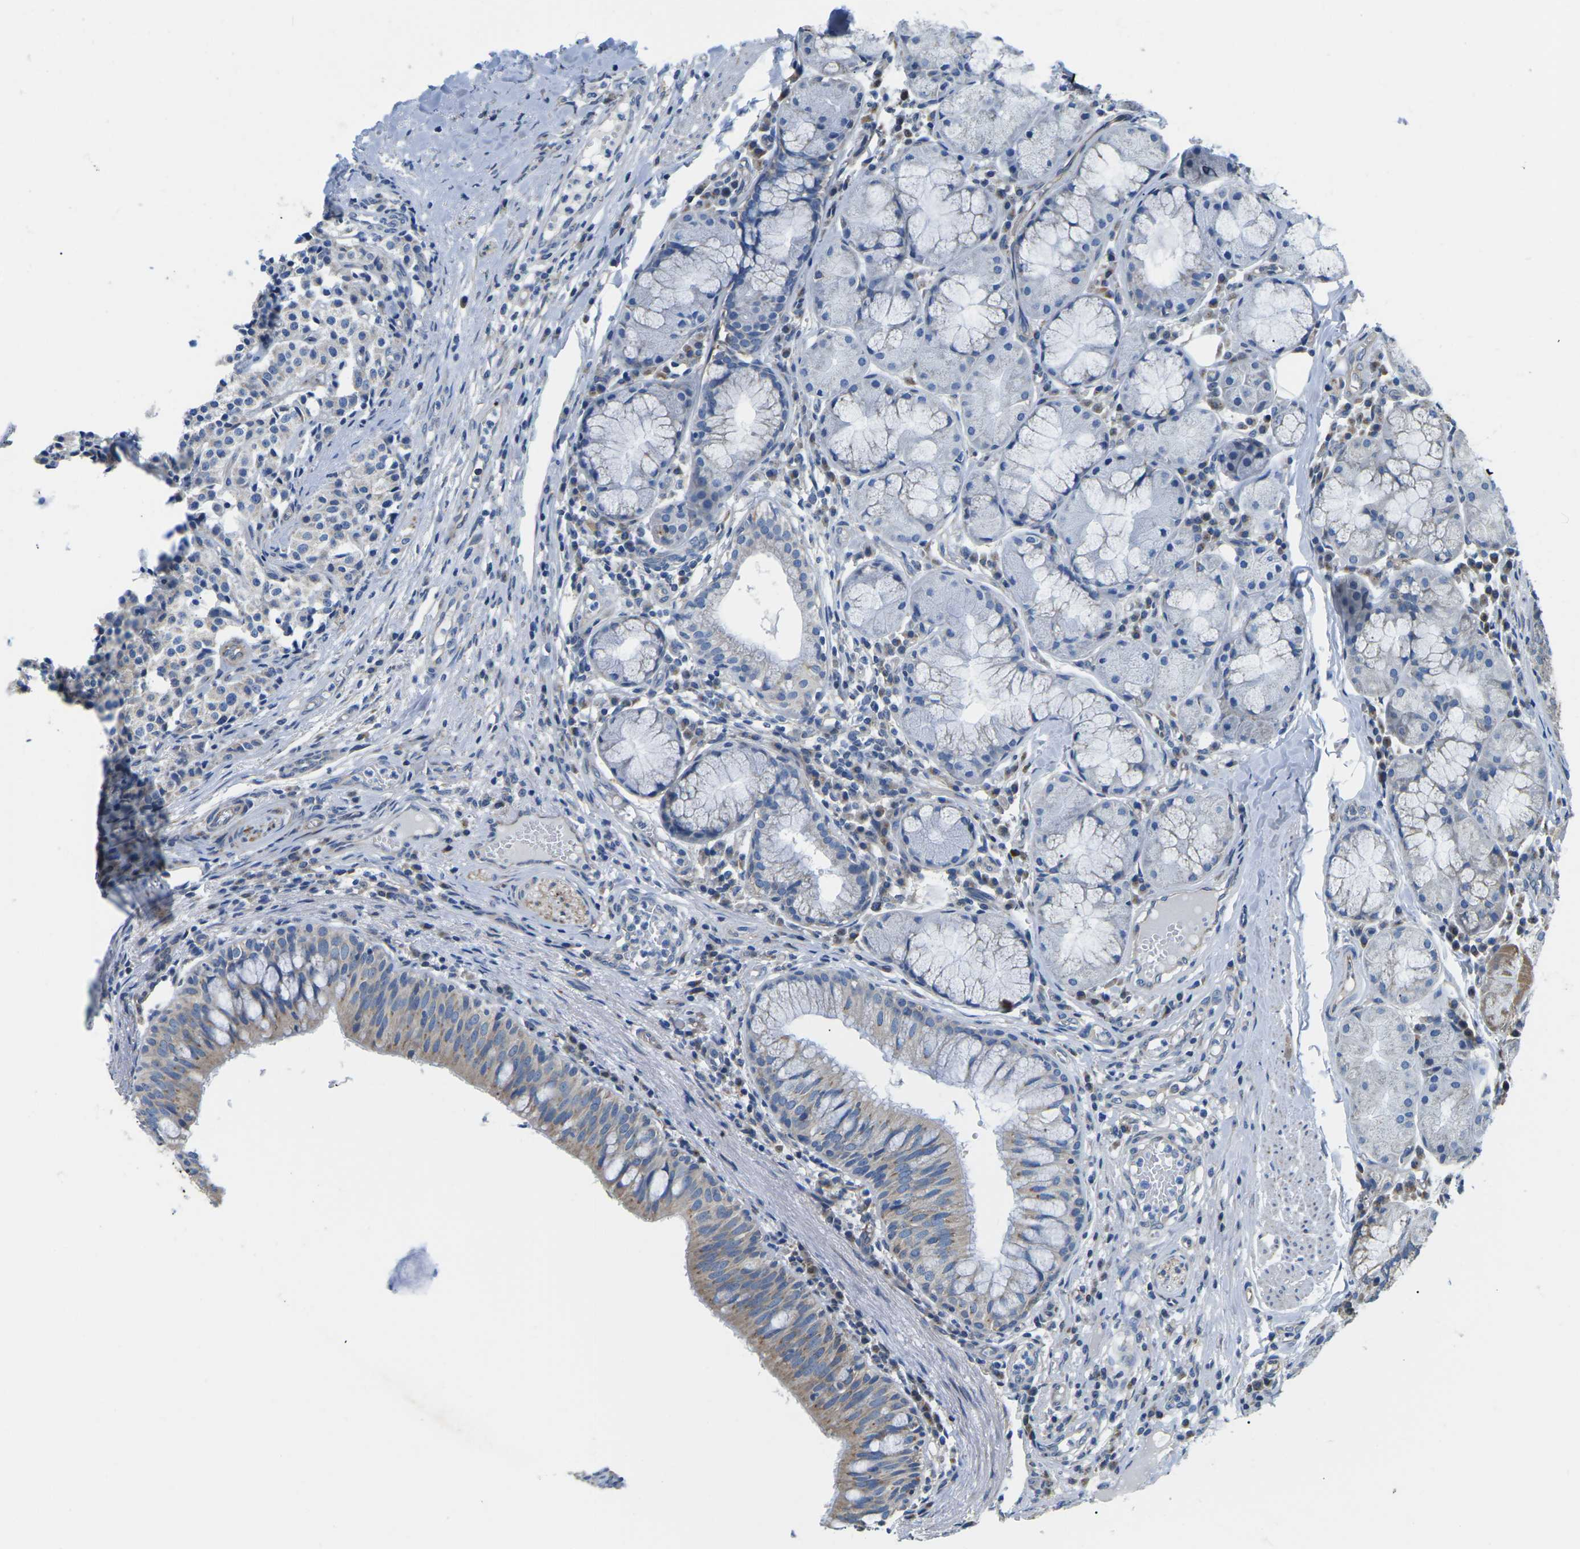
{"staining": {"intensity": "weak", "quantity": "<25%", "location": "cytoplasmic/membranous"}, "tissue": "carcinoid", "cell_type": "Tumor cells", "image_type": "cancer", "snomed": [{"axis": "morphology", "description": "Carcinoid, malignant, NOS"}, {"axis": "topography", "description": "Lung"}], "caption": "A photomicrograph of human carcinoid is negative for staining in tumor cells.", "gene": "TMEFF2", "patient": {"sex": "male", "age": 30}}